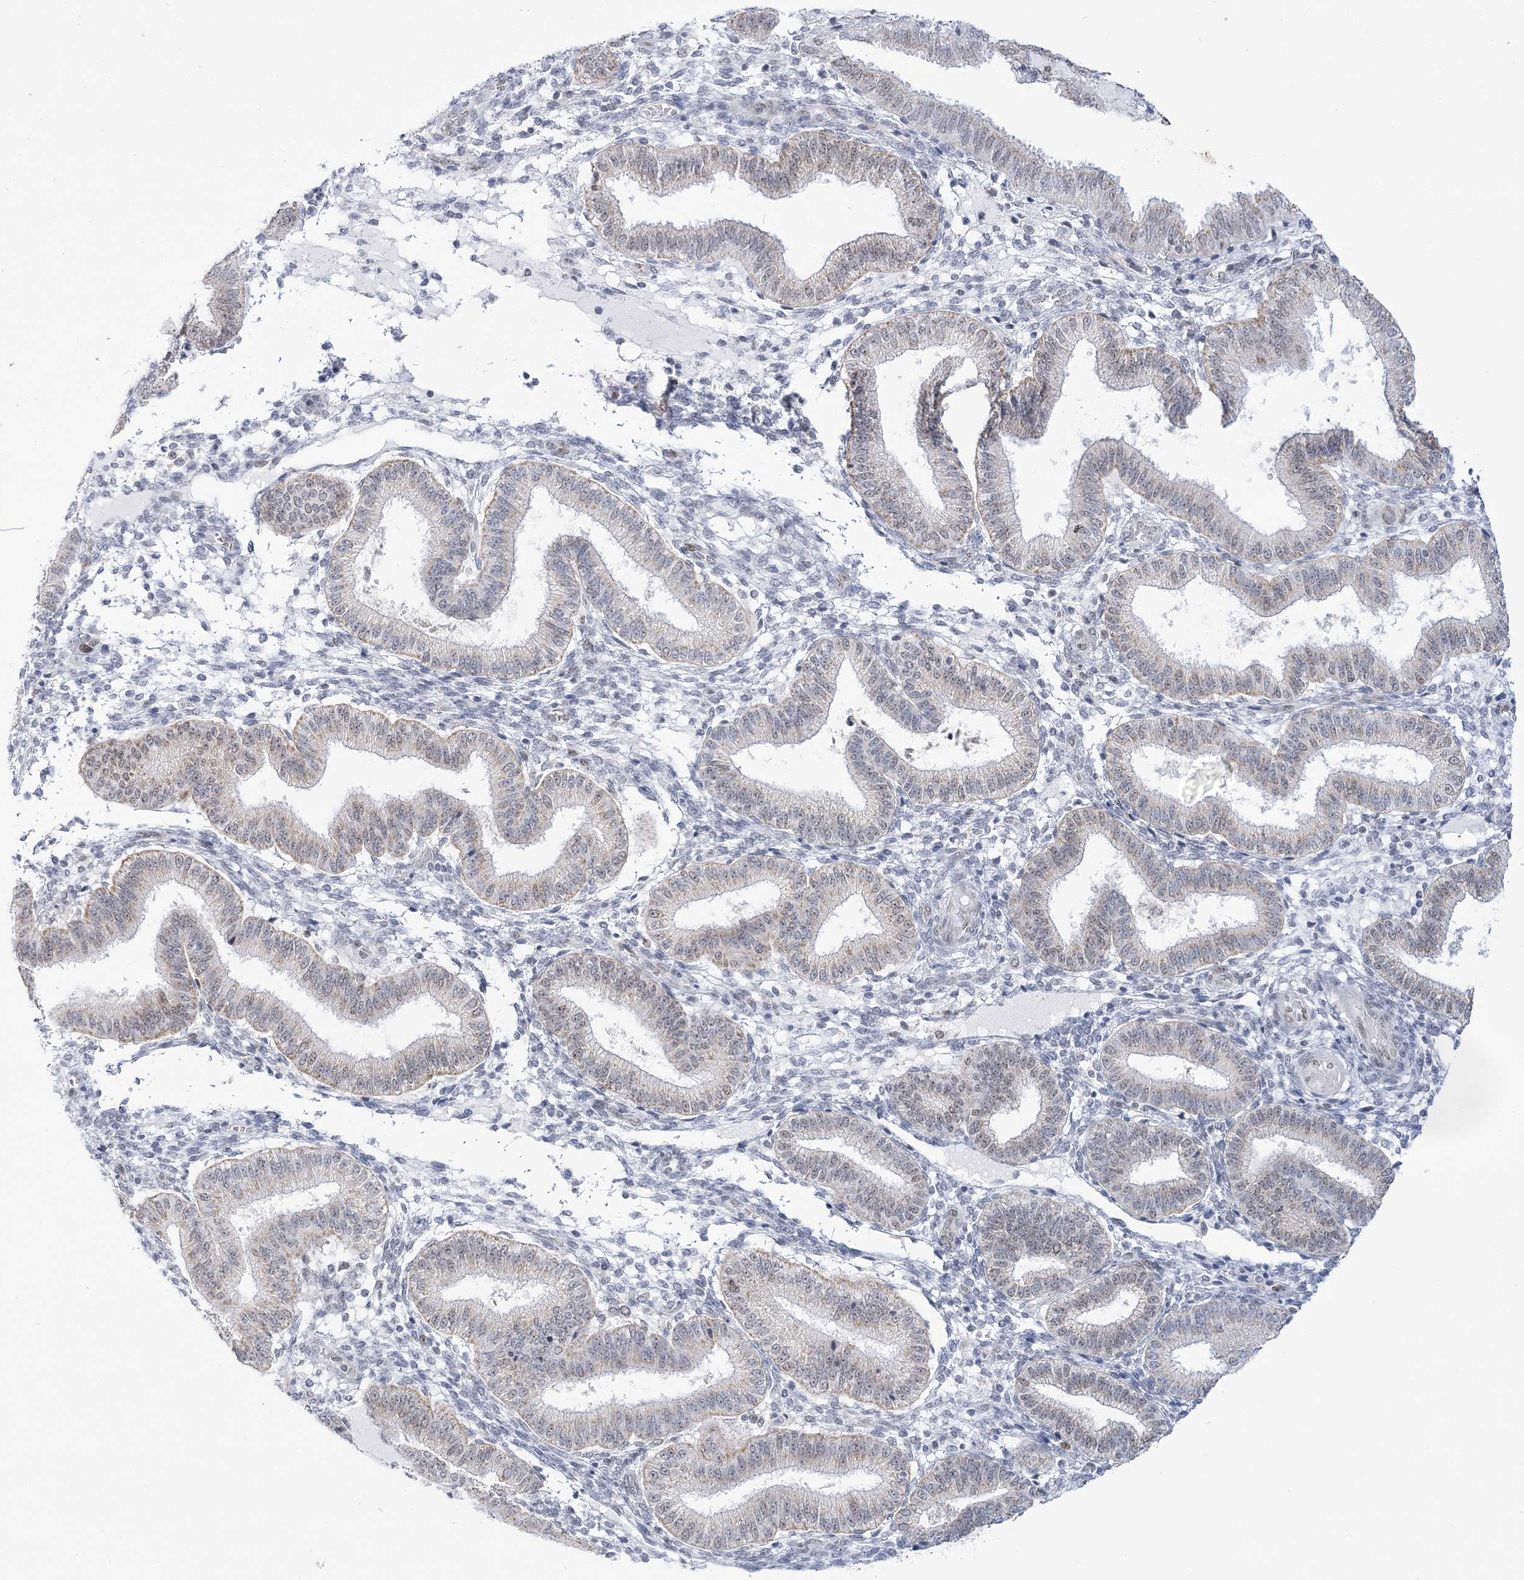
{"staining": {"intensity": "moderate", "quantity": "<25%", "location": "nuclear"}, "tissue": "endometrium", "cell_type": "Cells in endometrial stroma", "image_type": "normal", "snomed": [{"axis": "morphology", "description": "Normal tissue, NOS"}, {"axis": "topography", "description": "Endometrium"}], "caption": "The photomicrograph shows a brown stain indicating the presence of a protein in the nuclear of cells in endometrial stroma in endometrium. (DAB = brown stain, brightfield microscopy at high magnification).", "gene": "DDX21", "patient": {"sex": "female", "age": 39}}